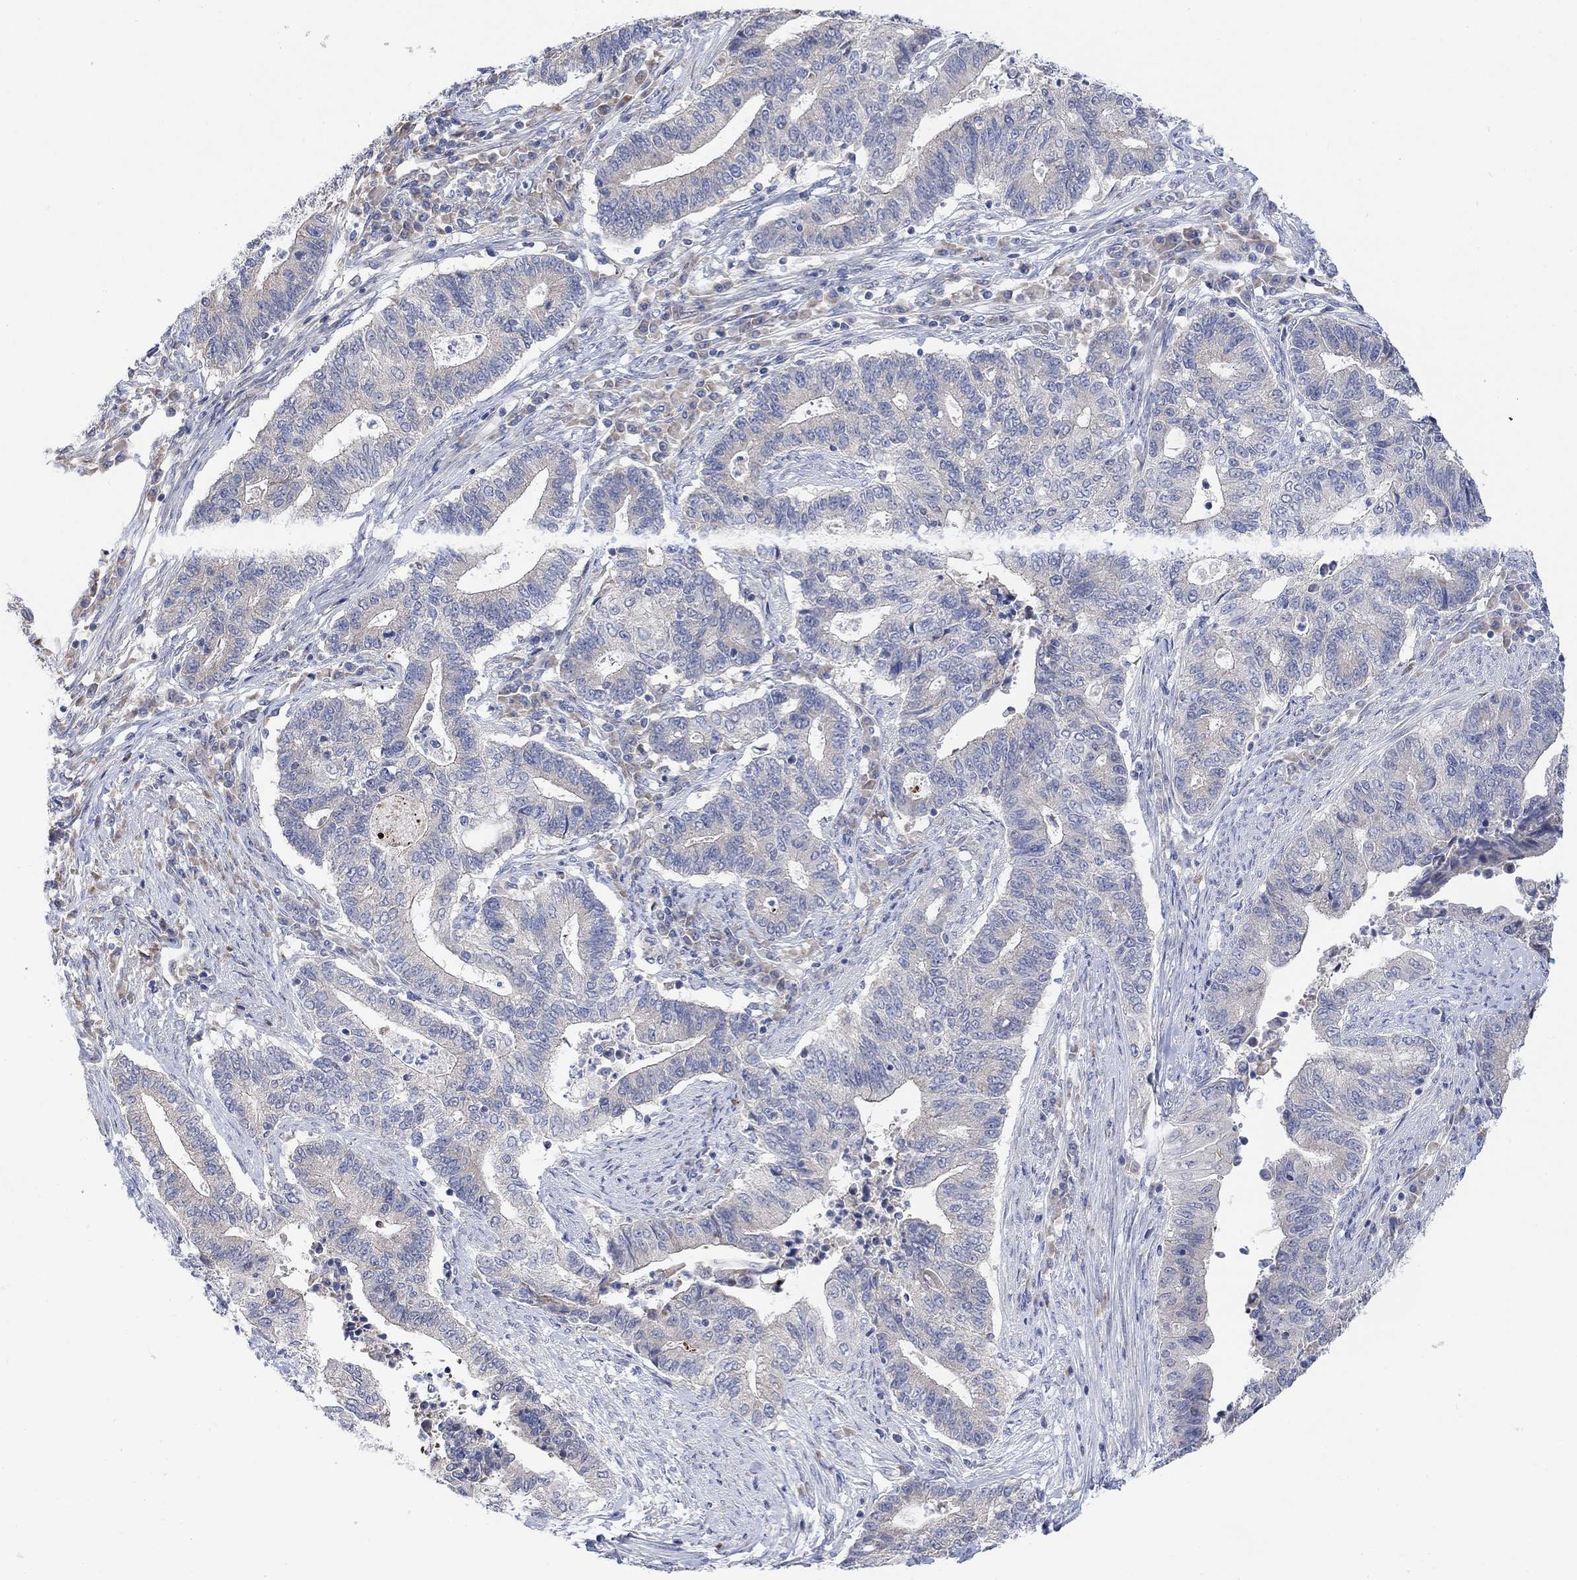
{"staining": {"intensity": "negative", "quantity": "none", "location": "none"}, "tissue": "endometrial cancer", "cell_type": "Tumor cells", "image_type": "cancer", "snomed": [{"axis": "morphology", "description": "Adenocarcinoma, NOS"}, {"axis": "topography", "description": "Uterus"}, {"axis": "topography", "description": "Endometrium"}], "caption": "Tumor cells are negative for protein expression in human endometrial cancer. (DAB immunohistochemistry (IHC), high magnification).", "gene": "CNTF", "patient": {"sex": "female", "age": 54}}